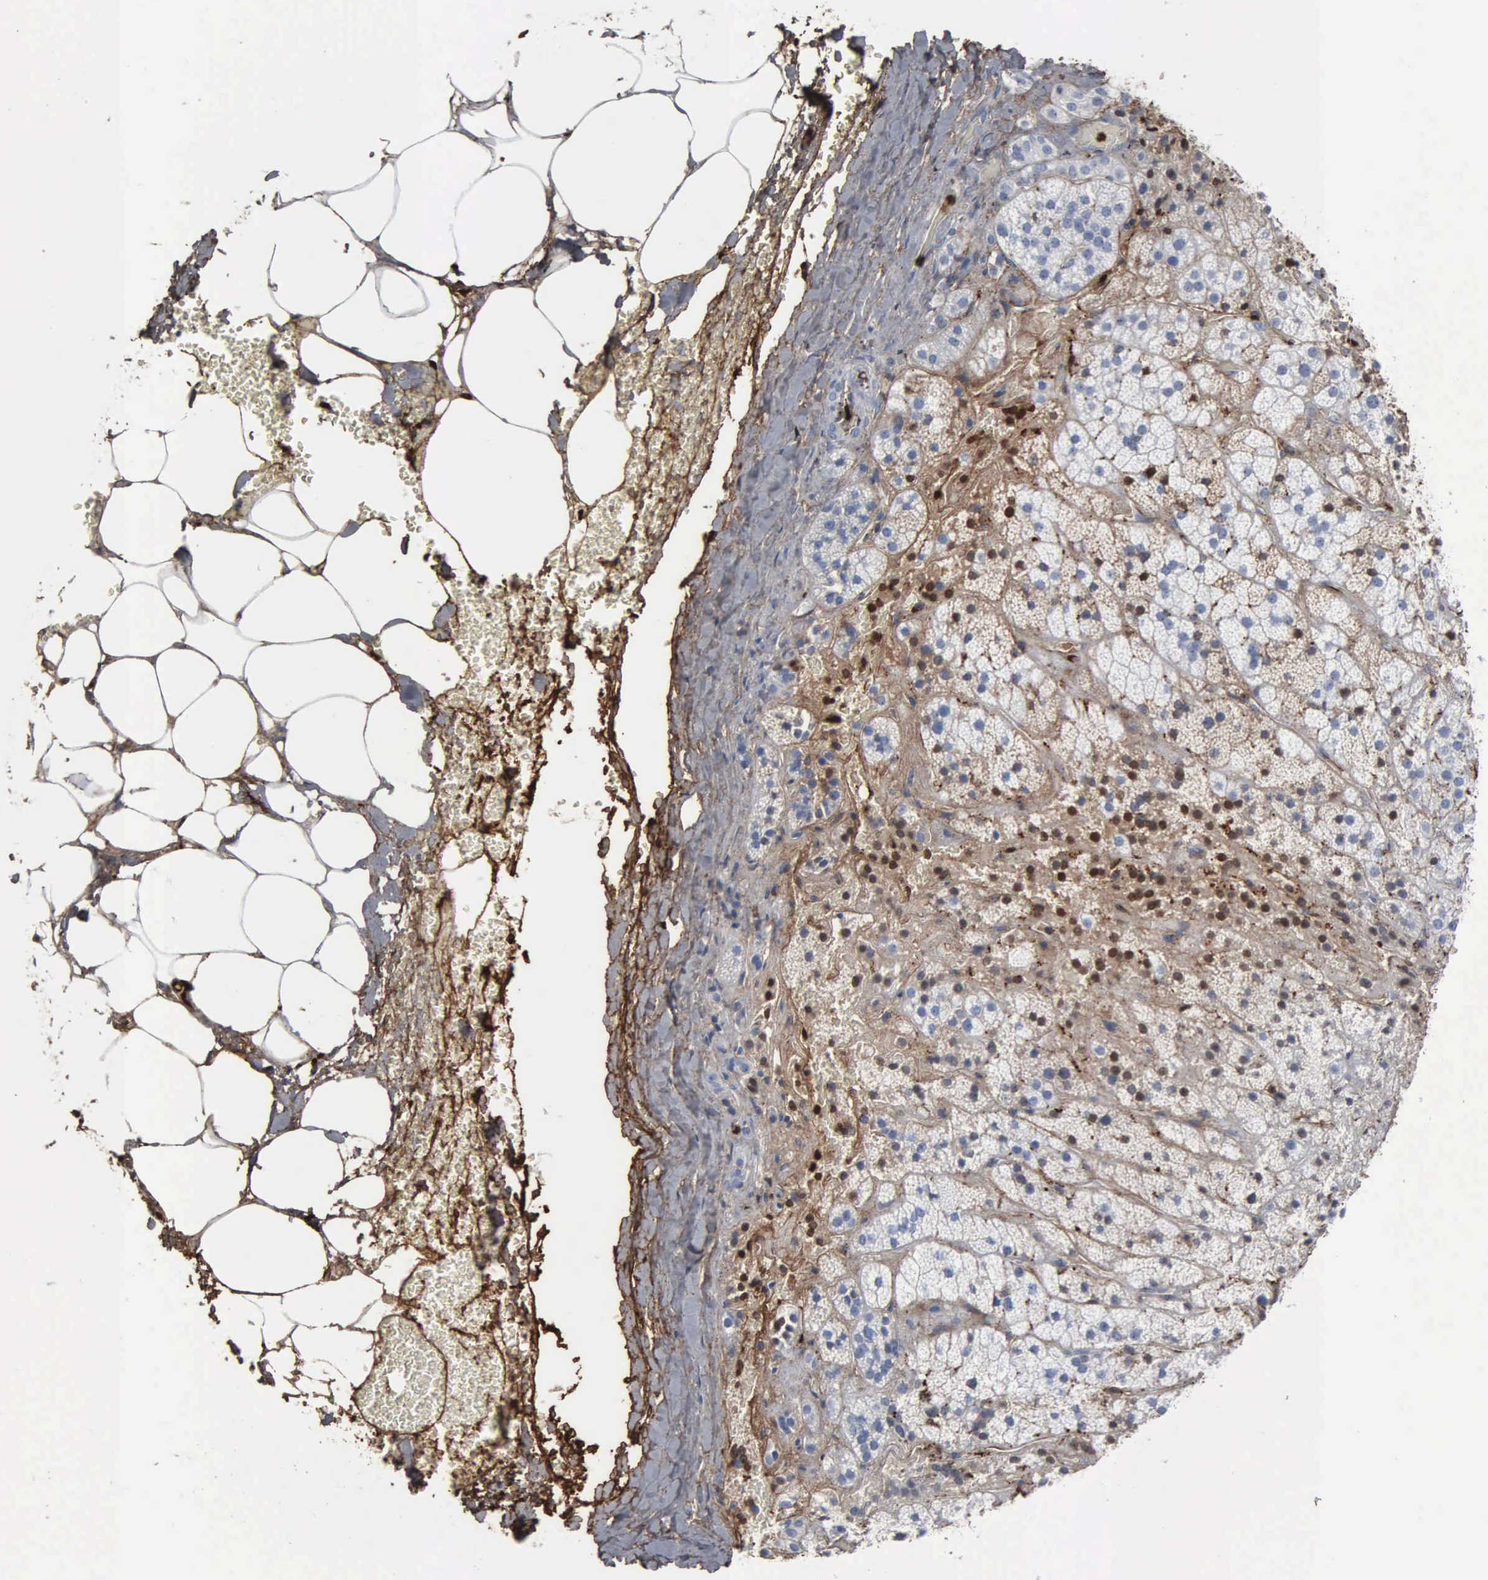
{"staining": {"intensity": "weak", "quantity": "25%-75%", "location": "cytoplasmic/membranous"}, "tissue": "adrenal gland", "cell_type": "Glandular cells", "image_type": "normal", "snomed": [{"axis": "morphology", "description": "Normal tissue, NOS"}, {"axis": "topography", "description": "Adrenal gland"}], "caption": "Approximately 25%-75% of glandular cells in benign human adrenal gland exhibit weak cytoplasmic/membranous protein positivity as visualized by brown immunohistochemical staining.", "gene": "FN1", "patient": {"sex": "male", "age": 57}}